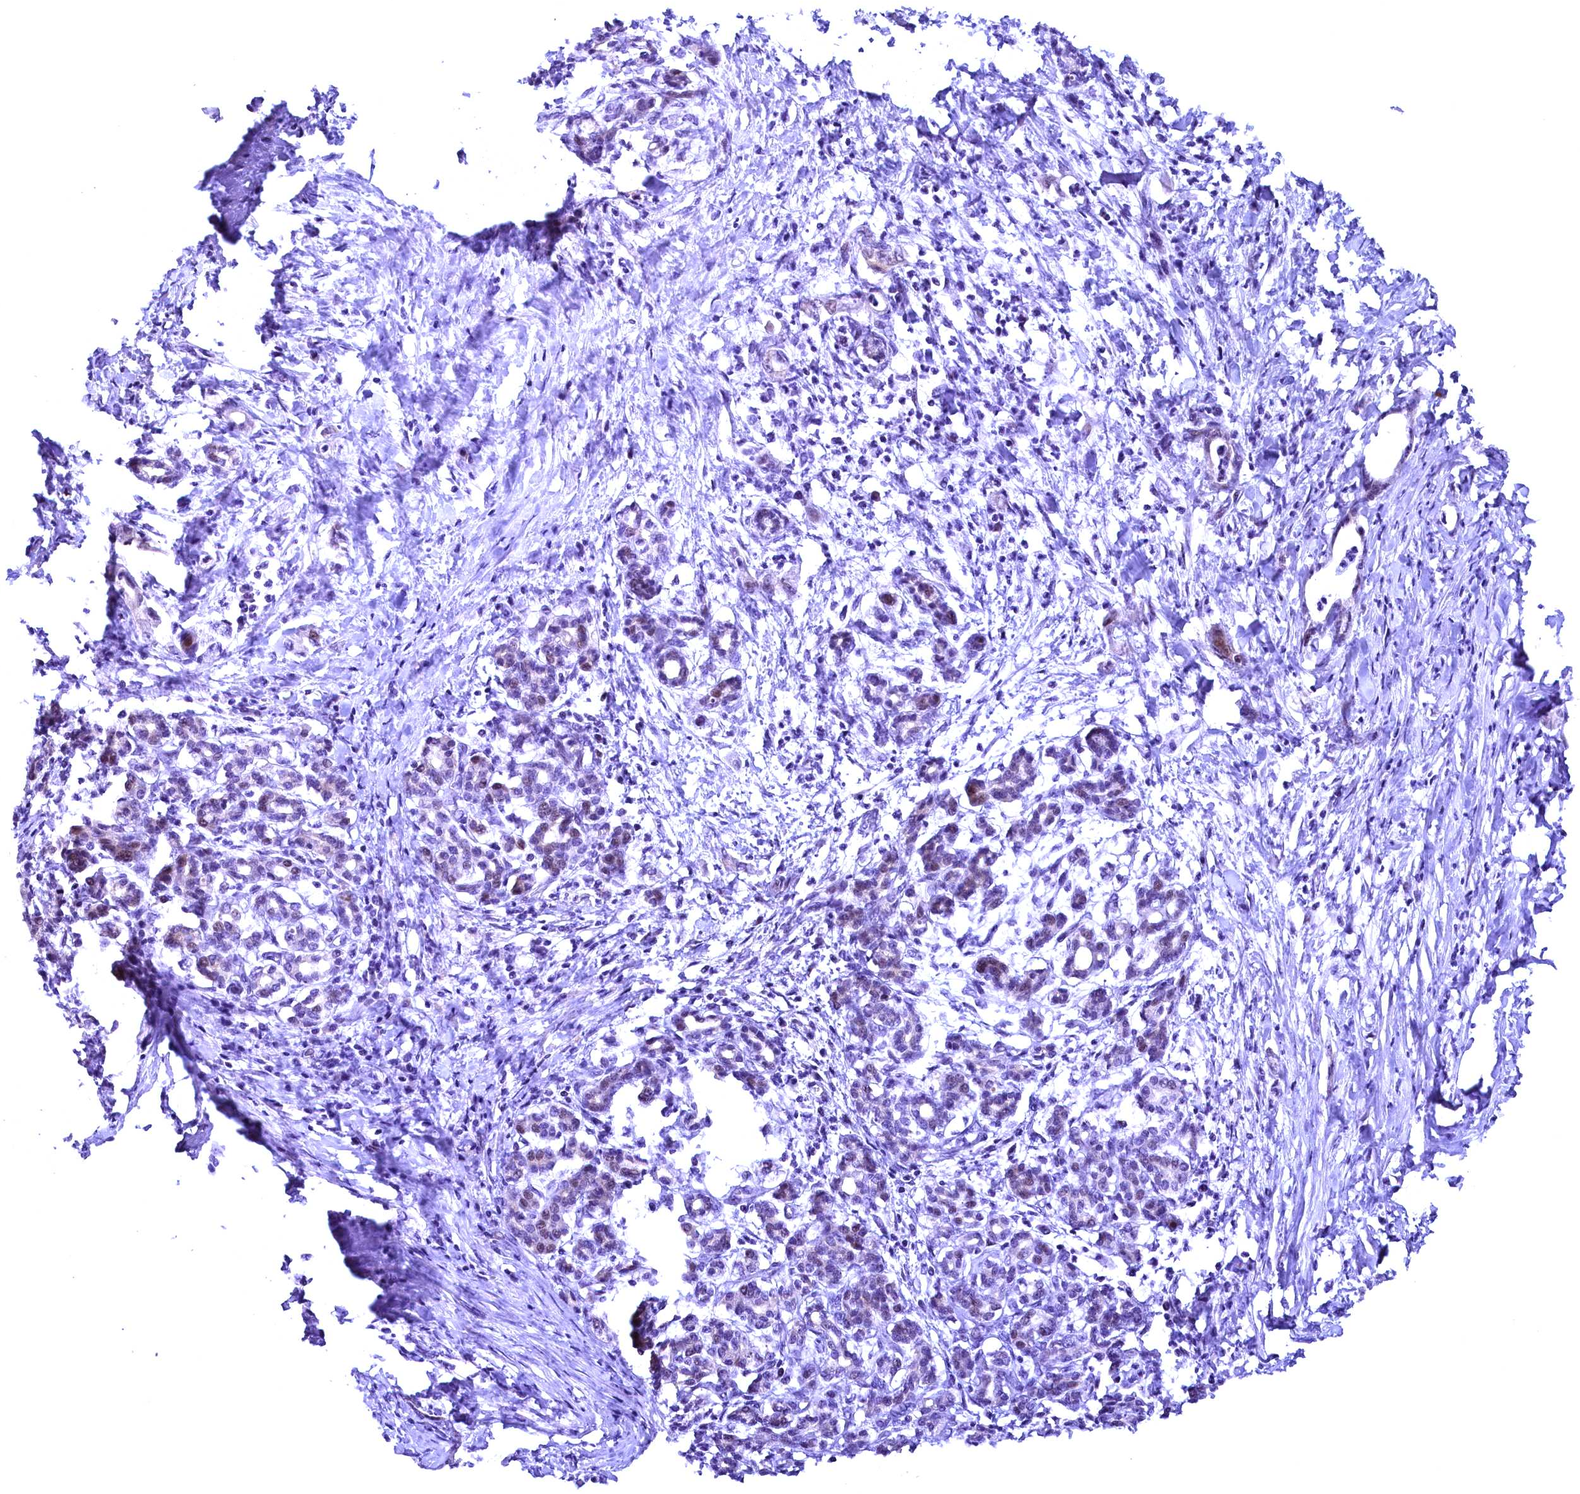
{"staining": {"intensity": "negative", "quantity": "none", "location": "none"}, "tissue": "pancreatic cancer", "cell_type": "Tumor cells", "image_type": "cancer", "snomed": [{"axis": "morphology", "description": "Adenocarcinoma, NOS"}, {"axis": "topography", "description": "Pancreas"}], "caption": "Human pancreatic cancer stained for a protein using immunohistochemistry demonstrates no positivity in tumor cells.", "gene": "CCDC106", "patient": {"sex": "female", "age": 55}}